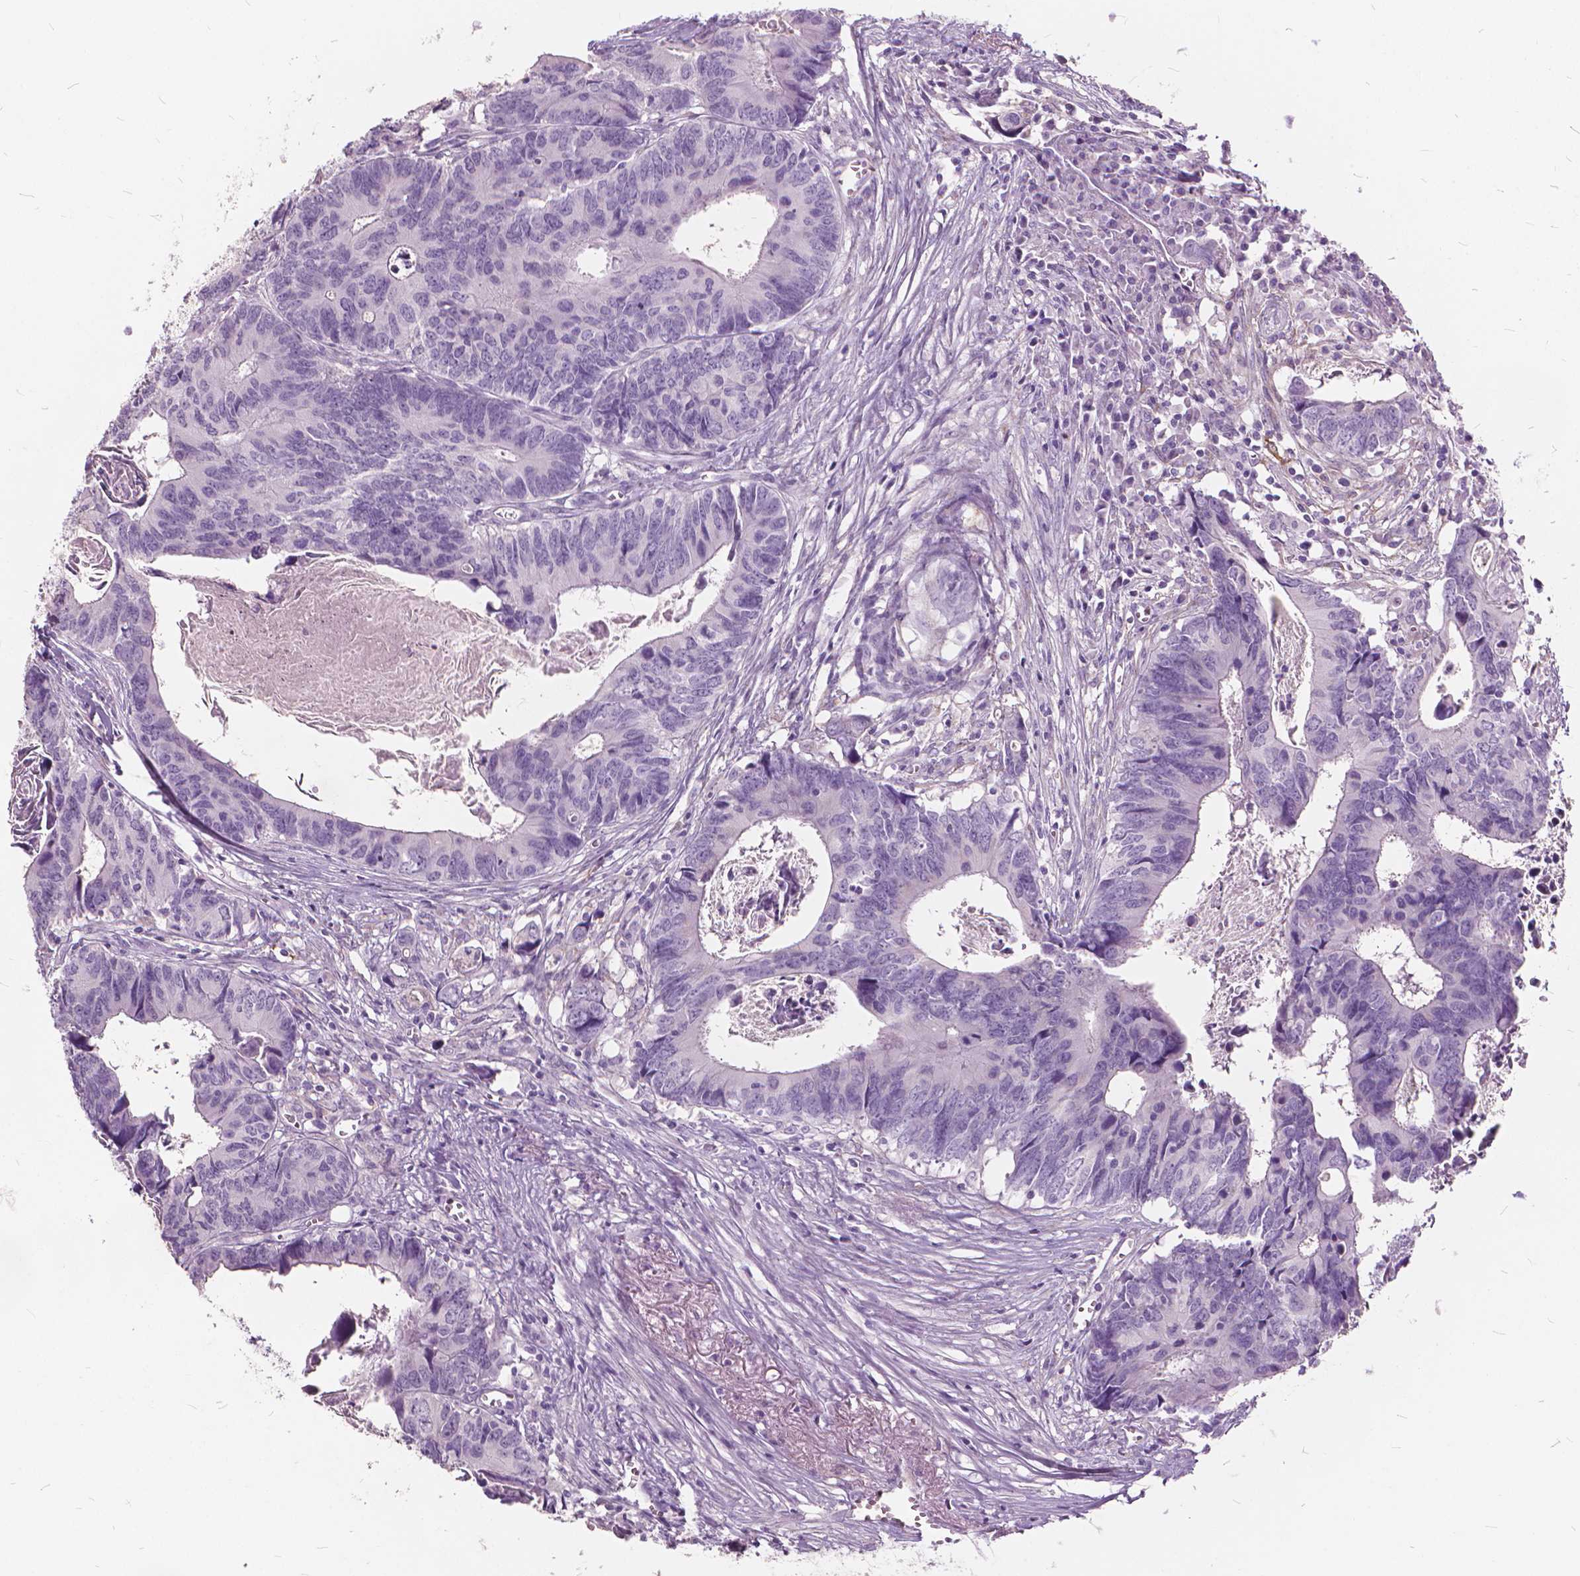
{"staining": {"intensity": "negative", "quantity": "none", "location": "none"}, "tissue": "colorectal cancer", "cell_type": "Tumor cells", "image_type": "cancer", "snomed": [{"axis": "morphology", "description": "Adenocarcinoma, NOS"}, {"axis": "topography", "description": "Colon"}], "caption": "High power microscopy micrograph of an immunohistochemistry photomicrograph of adenocarcinoma (colorectal), revealing no significant expression in tumor cells. The staining is performed using DAB brown chromogen with nuclei counter-stained in using hematoxylin.", "gene": "DNM1", "patient": {"sex": "female", "age": 82}}